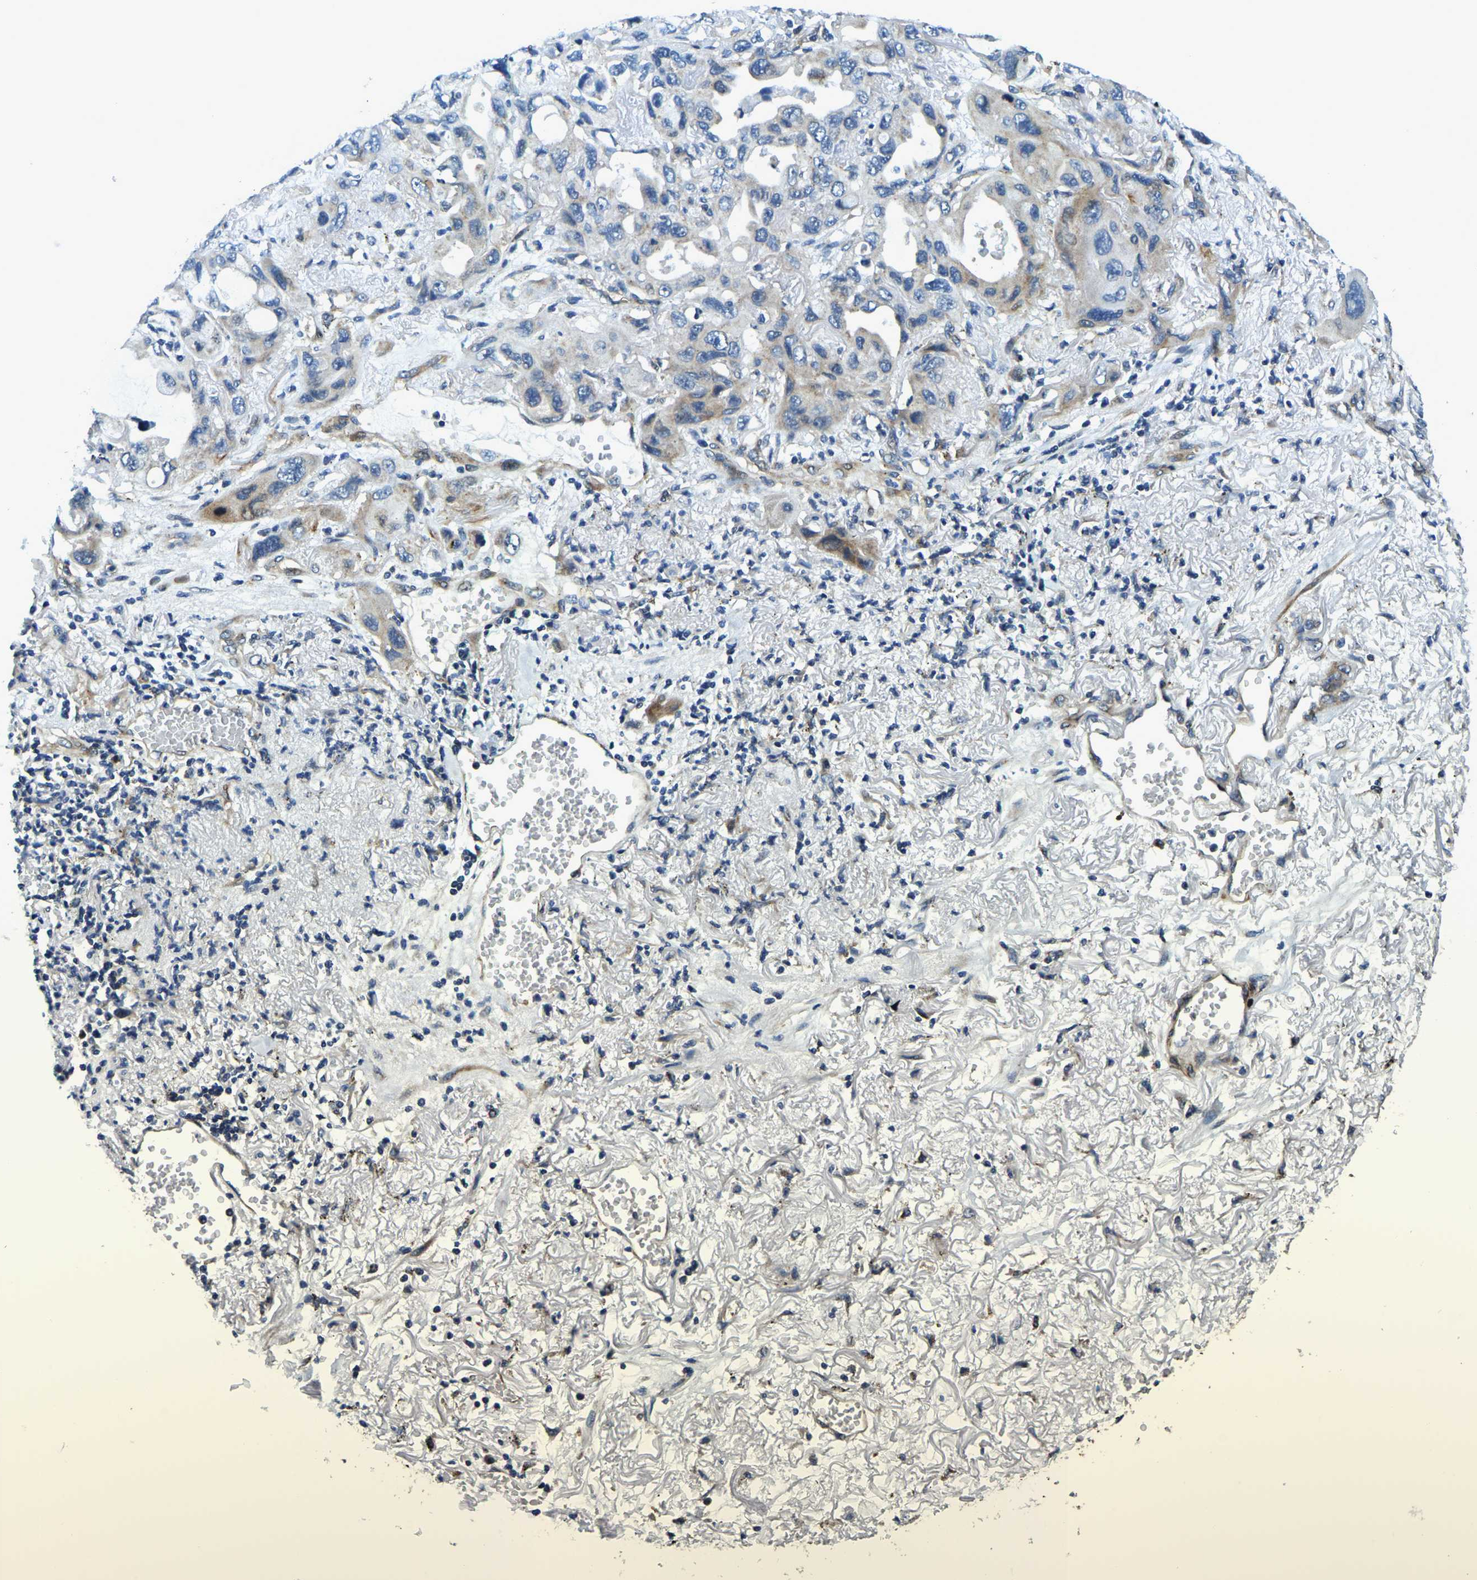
{"staining": {"intensity": "weak", "quantity": "<25%", "location": "cytoplasmic/membranous"}, "tissue": "lung cancer", "cell_type": "Tumor cells", "image_type": "cancer", "snomed": [{"axis": "morphology", "description": "Squamous cell carcinoma, NOS"}, {"axis": "topography", "description": "Lung"}], "caption": "IHC of squamous cell carcinoma (lung) demonstrates no staining in tumor cells.", "gene": "RNF39", "patient": {"sex": "female", "age": 73}}